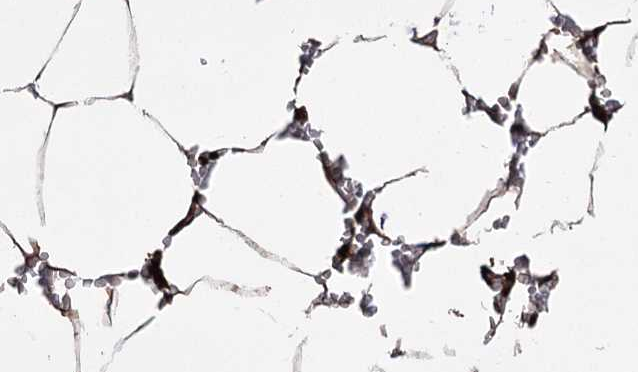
{"staining": {"intensity": "moderate", "quantity": "25%-75%", "location": "cytoplasmic/membranous"}, "tissue": "bone marrow", "cell_type": "Hematopoietic cells", "image_type": "normal", "snomed": [{"axis": "morphology", "description": "Normal tissue, NOS"}, {"axis": "topography", "description": "Bone marrow"}], "caption": "High-magnification brightfield microscopy of unremarkable bone marrow stained with DAB (brown) and counterstained with hematoxylin (blue). hematopoietic cells exhibit moderate cytoplasmic/membranous positivity is seen in approximately25%-75% of cells. (DAB IHC, brown staining for protein, blue staining for nuclei).", "gene": "FANCL", "patient": {"sex": "male", "age": 70}}